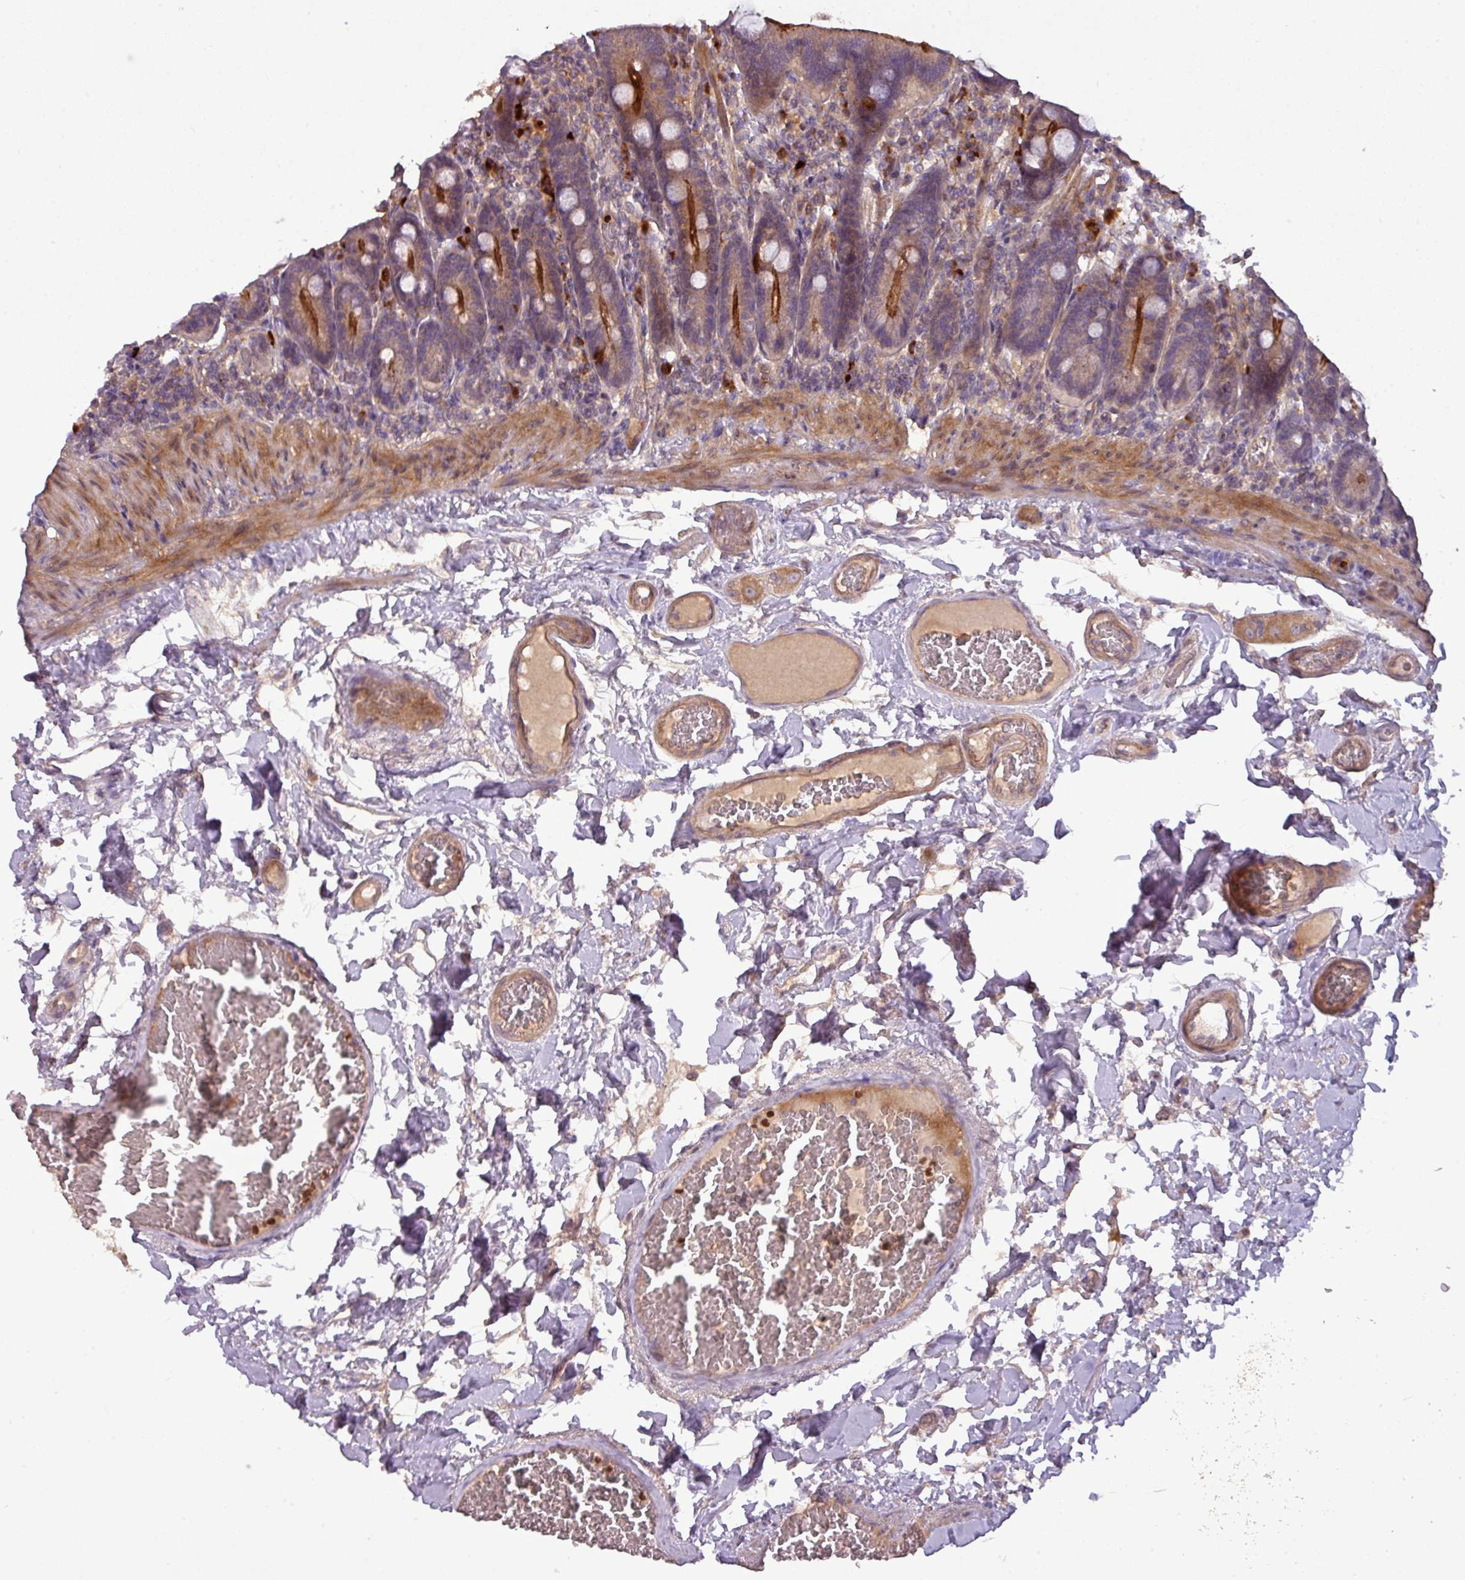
{"staining": {"intensity": "strong", "quantity": "25%-75%", "location": "cytoplasmic/membranous"}, "tissue": "duodenum", "cell_type": "Glandular cells", "image_type": "normal", "snomed": [{"axis": "morphology", "description": "Normal tissue, NOS"}, {"axis": "topography", "description": "Duodenum"}], "caption": "Human duodenum stained for a protein (brown) demonstrates strong cytoplasmic/membranous positive staining in approximately 25%-75% of glandular cells.", "gene": "PAPLN", "patient": {"sex": "female", "age": 62}}